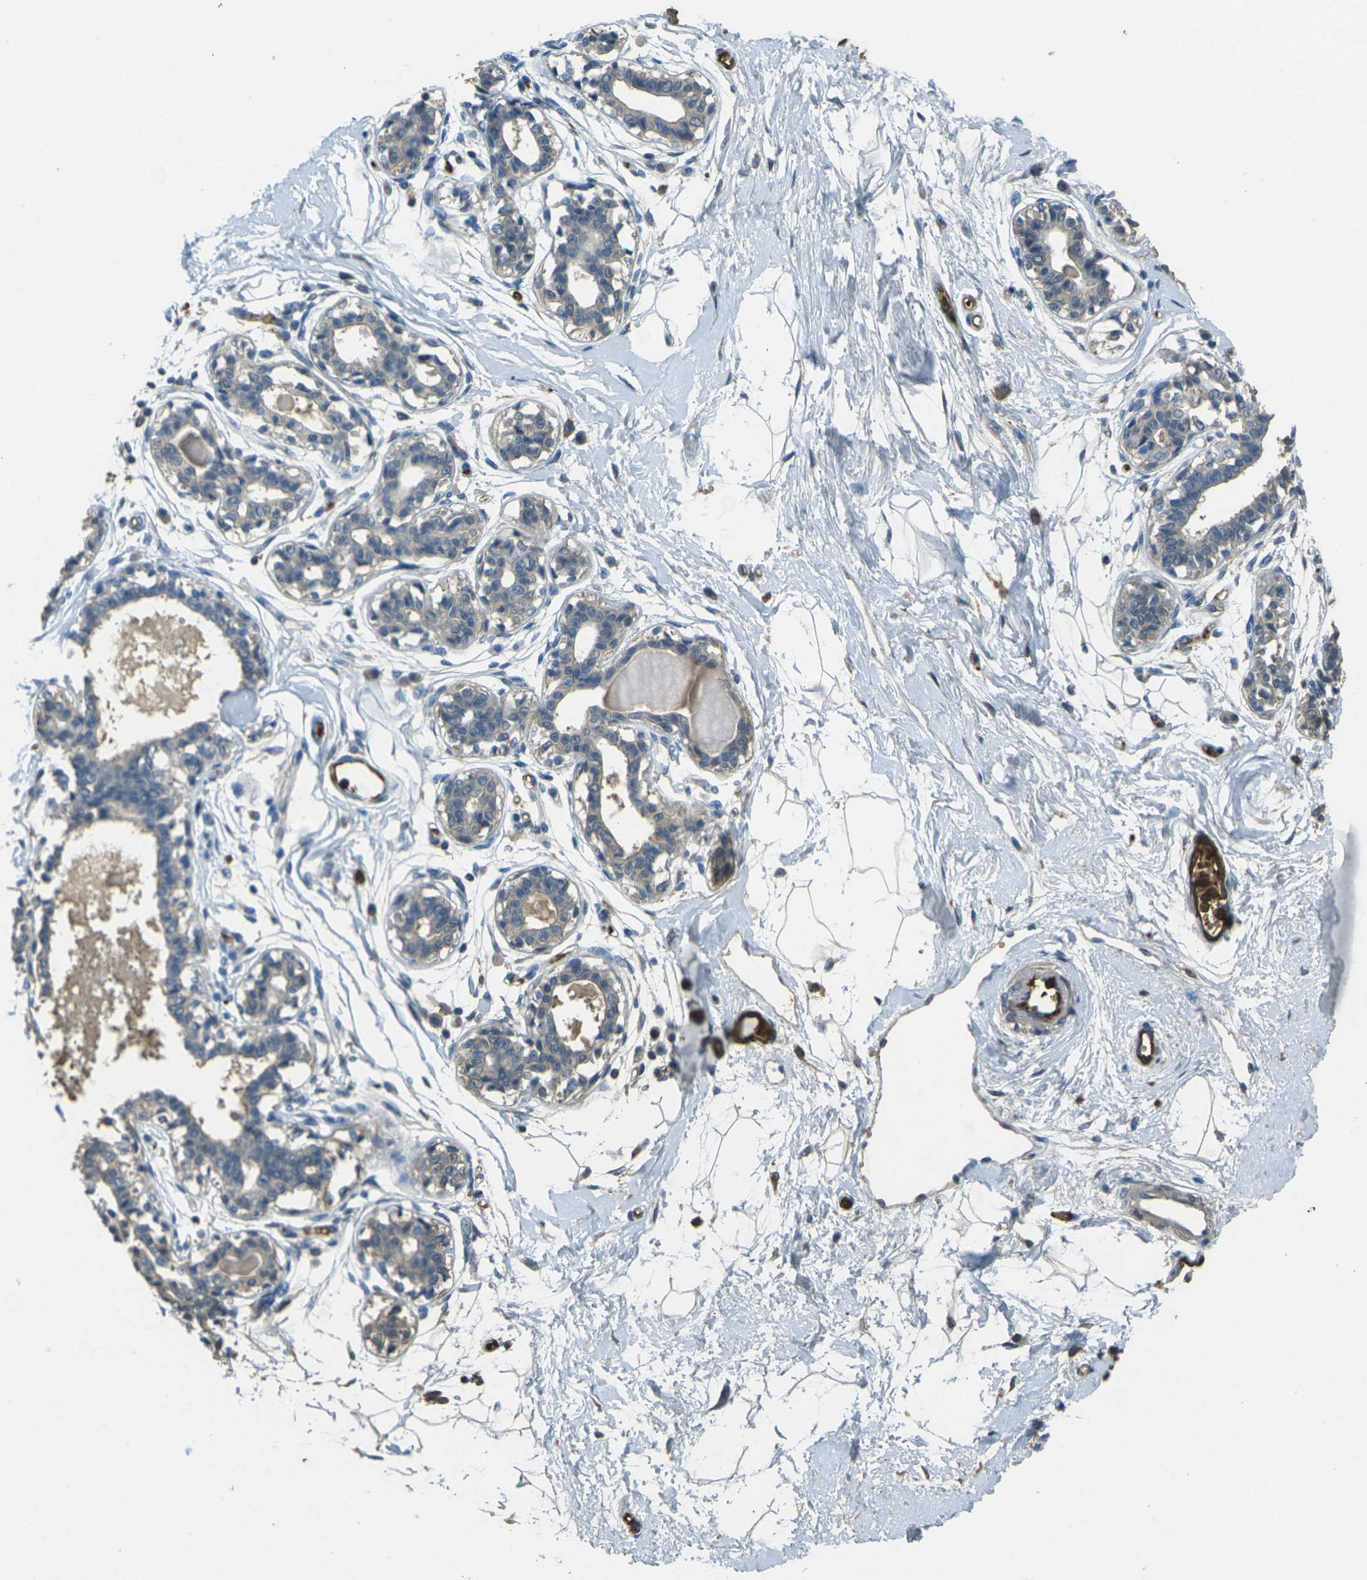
{"staining": {"intensity": "negative", "quantity": "none", "location": "none"}, "tissue": "breast", "cell_type": "Adipocytes", "image_type": "normal", "snomed": [{"axis": "morphology", "description": "Normal tissue, NOS"}, {"axis": "topography", "description": "Breast"}], "caption": "DAB (3,3'-diaminobenzidine) immunohistochemical staining of normal breast demonstrates no significant positivity in adipocytes.", "gene": "HBB", "patient": {"sex": "female", "age": 45}}